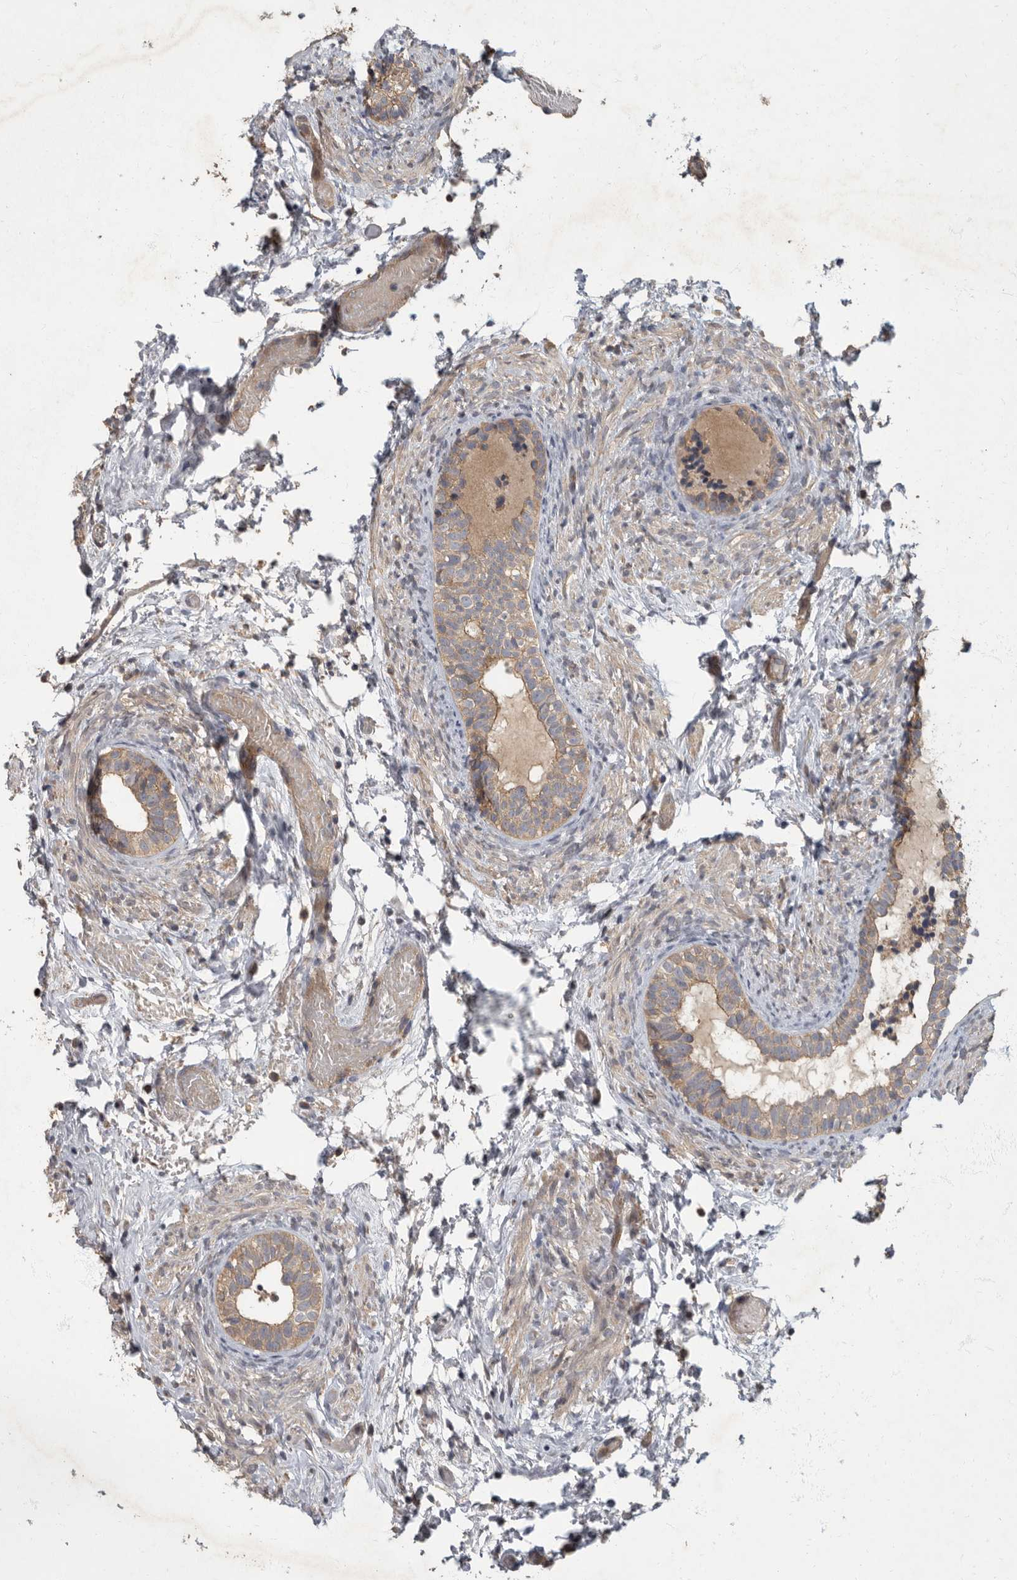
{"staining": {"intensity": "moderate", "quantity": ">75%", "location": "cytoplasmic/membranous"}, "tissue": "epididymis", "cell_type": "Glandular cells", "image_type": "normal", "snomed": [{"axis": "morphology", "description": "Normal tissue, NOS"}, {"axis": "topography", "description": "Epididymis"}], "caption": "Immunohistochemistry (IHC) (DAB (3,3'-diaminobenzidine)) staining of normal epididymis displays moderate cytoplasmic/membranous protein staining in approximately >75% of glandular cells.", "gene": "IQCK", "patient": {"sex": "male", "age": 5}}